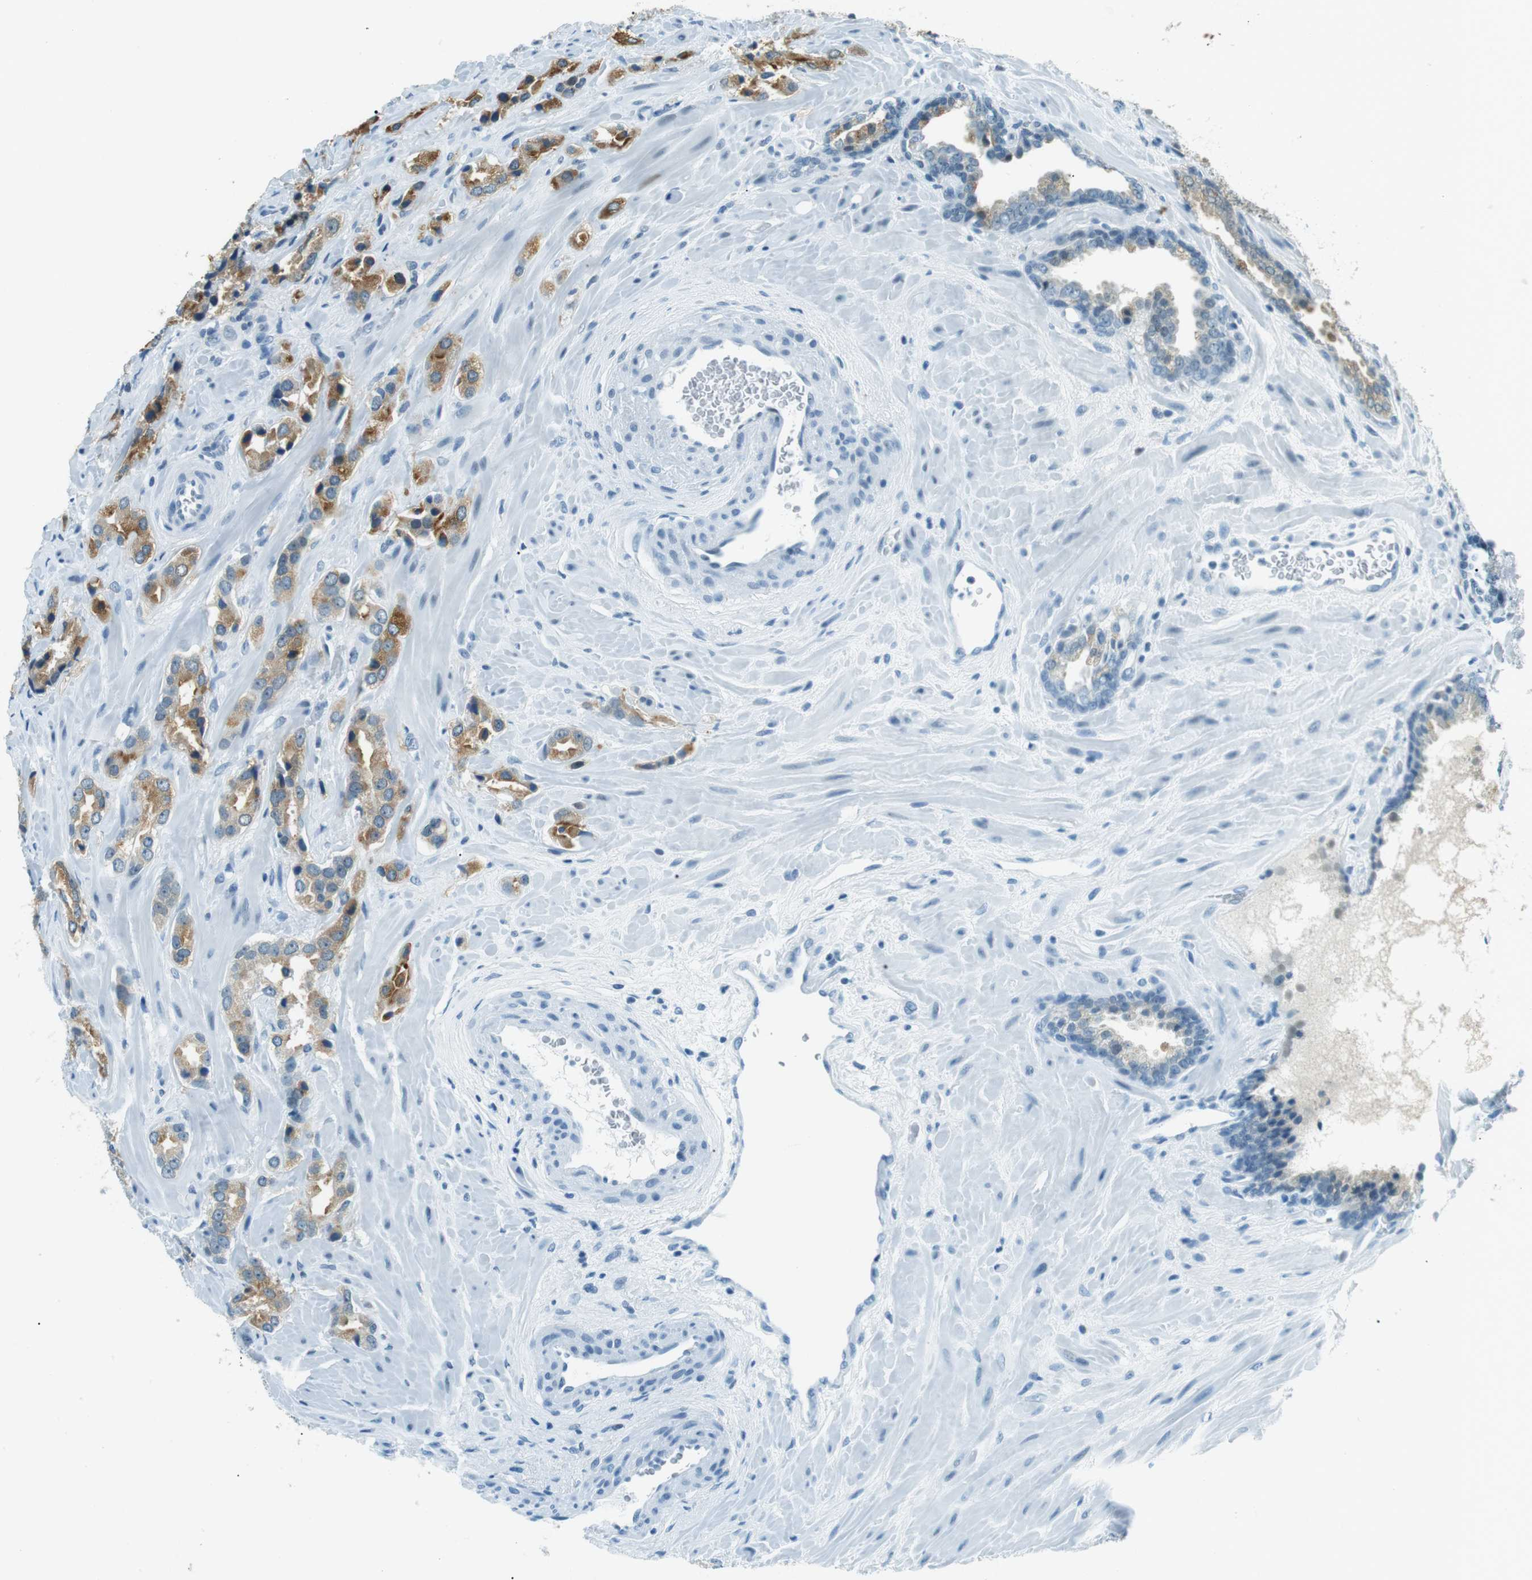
{"staining": {"intensity": "moderate", "quantity": ">75%", "location": "cytoplasmic/membranous"}, "tissue": "prostate cancer", "cell_type": "Tumor cells", "image_type": "cancer", "snomed": [{"axis": "morphology", "description": "Adenocarcinoma, High grade"}, {"axis": "topography", "description": "Prostate"}], "caption": "Immunohistochemical staining of prostate cancer shows moderate cytoplasmic/membranous protein expression in approximately >75% of tumor cells. Using DAB (3,3'-diaminobenzidine) (brown) and hematoxylin (blue) stains, captured at high magnification using brightfield microscopy.", "gene": "PJA1", "patient": {"sex": "male", "age": 64}}